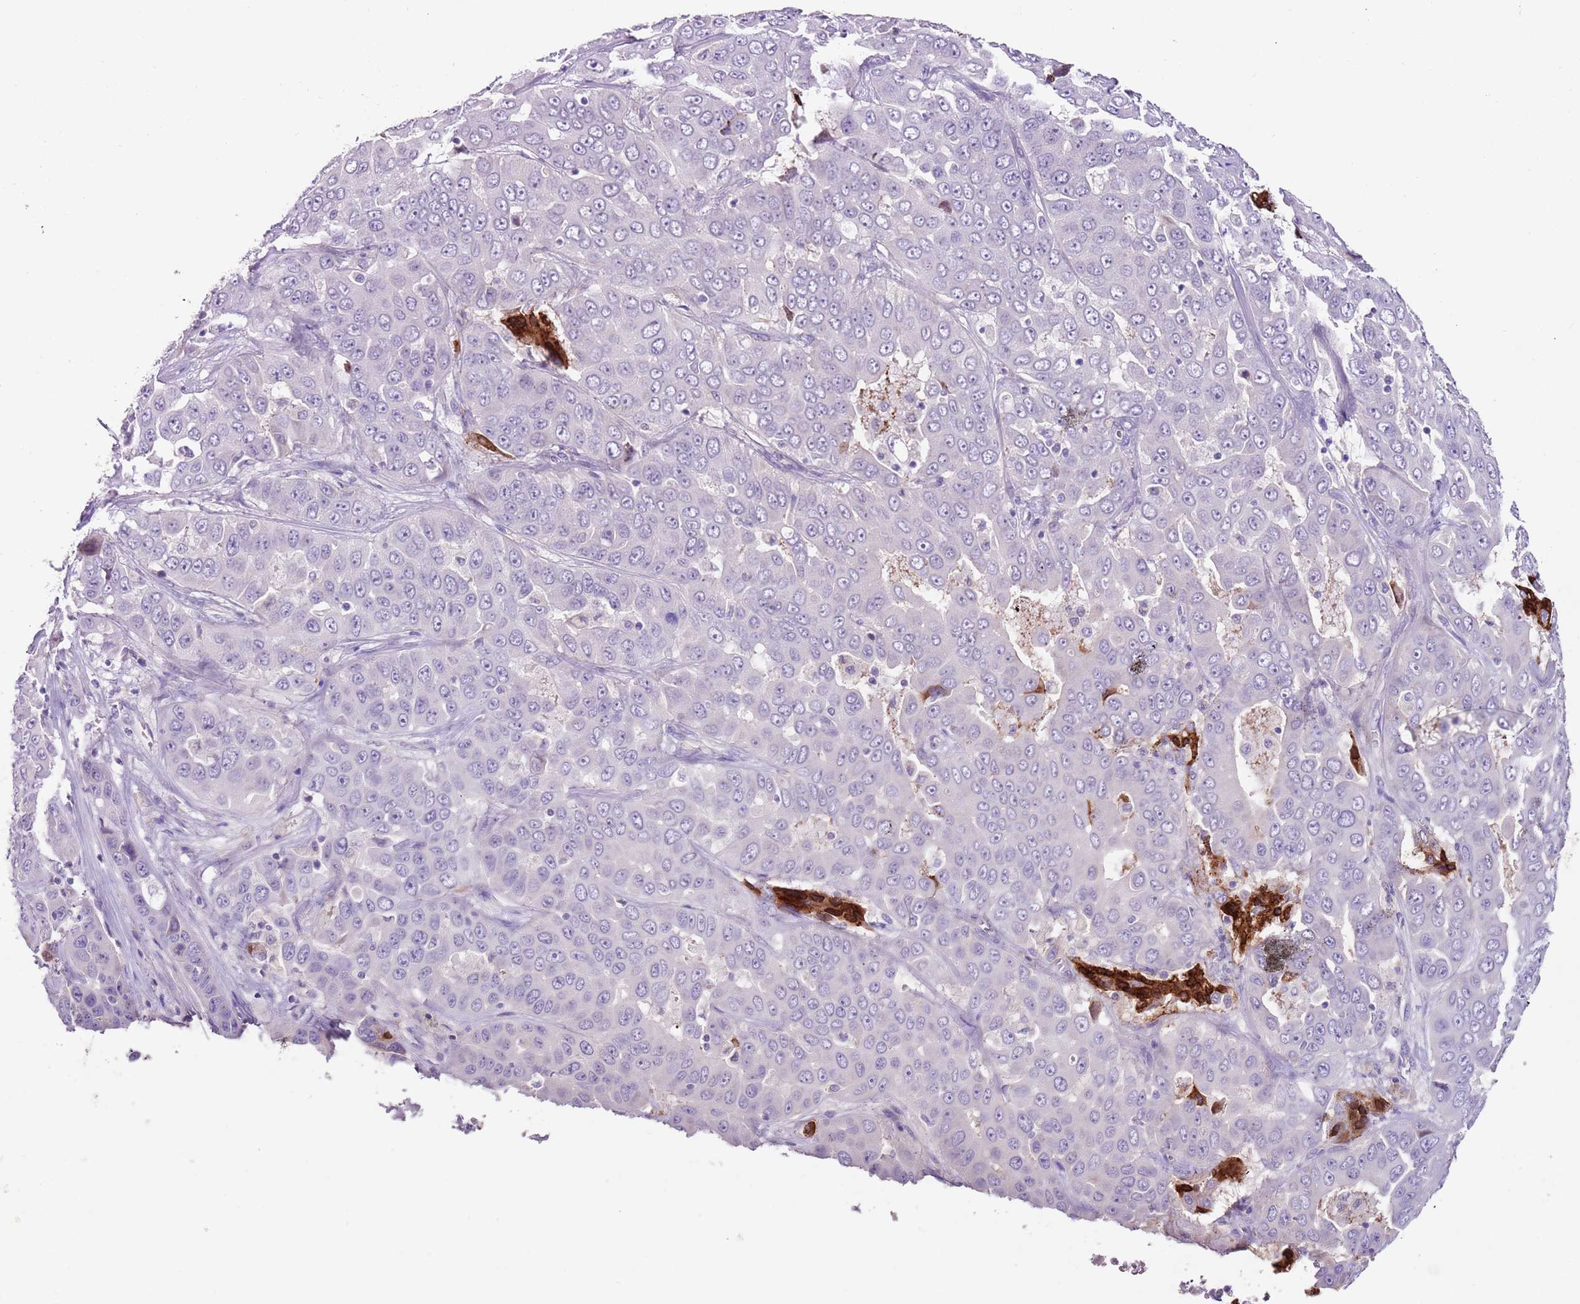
{"staining": {"intensity": "negative", "quantity": "none", "location": "none"}, "tissue": "liver cancer", "cell_type": "Tumor cells", "image_type": "cancer", "snomed": [{"axis": "morphology", "description": "Cholangiocarcinoma"}, {"axis": "topography", "description": "Liver"}], "caption": "DAB immunohistochemical staining of cholangiocarcinoma (liver) reveals no significant expression in tumor cells. The staining is performed using DAB brown chromogen with nuclei counter-stained in using hematoxylin.", "gene": "C2CD3", "patient": {"sex": "female", "age": 52}}